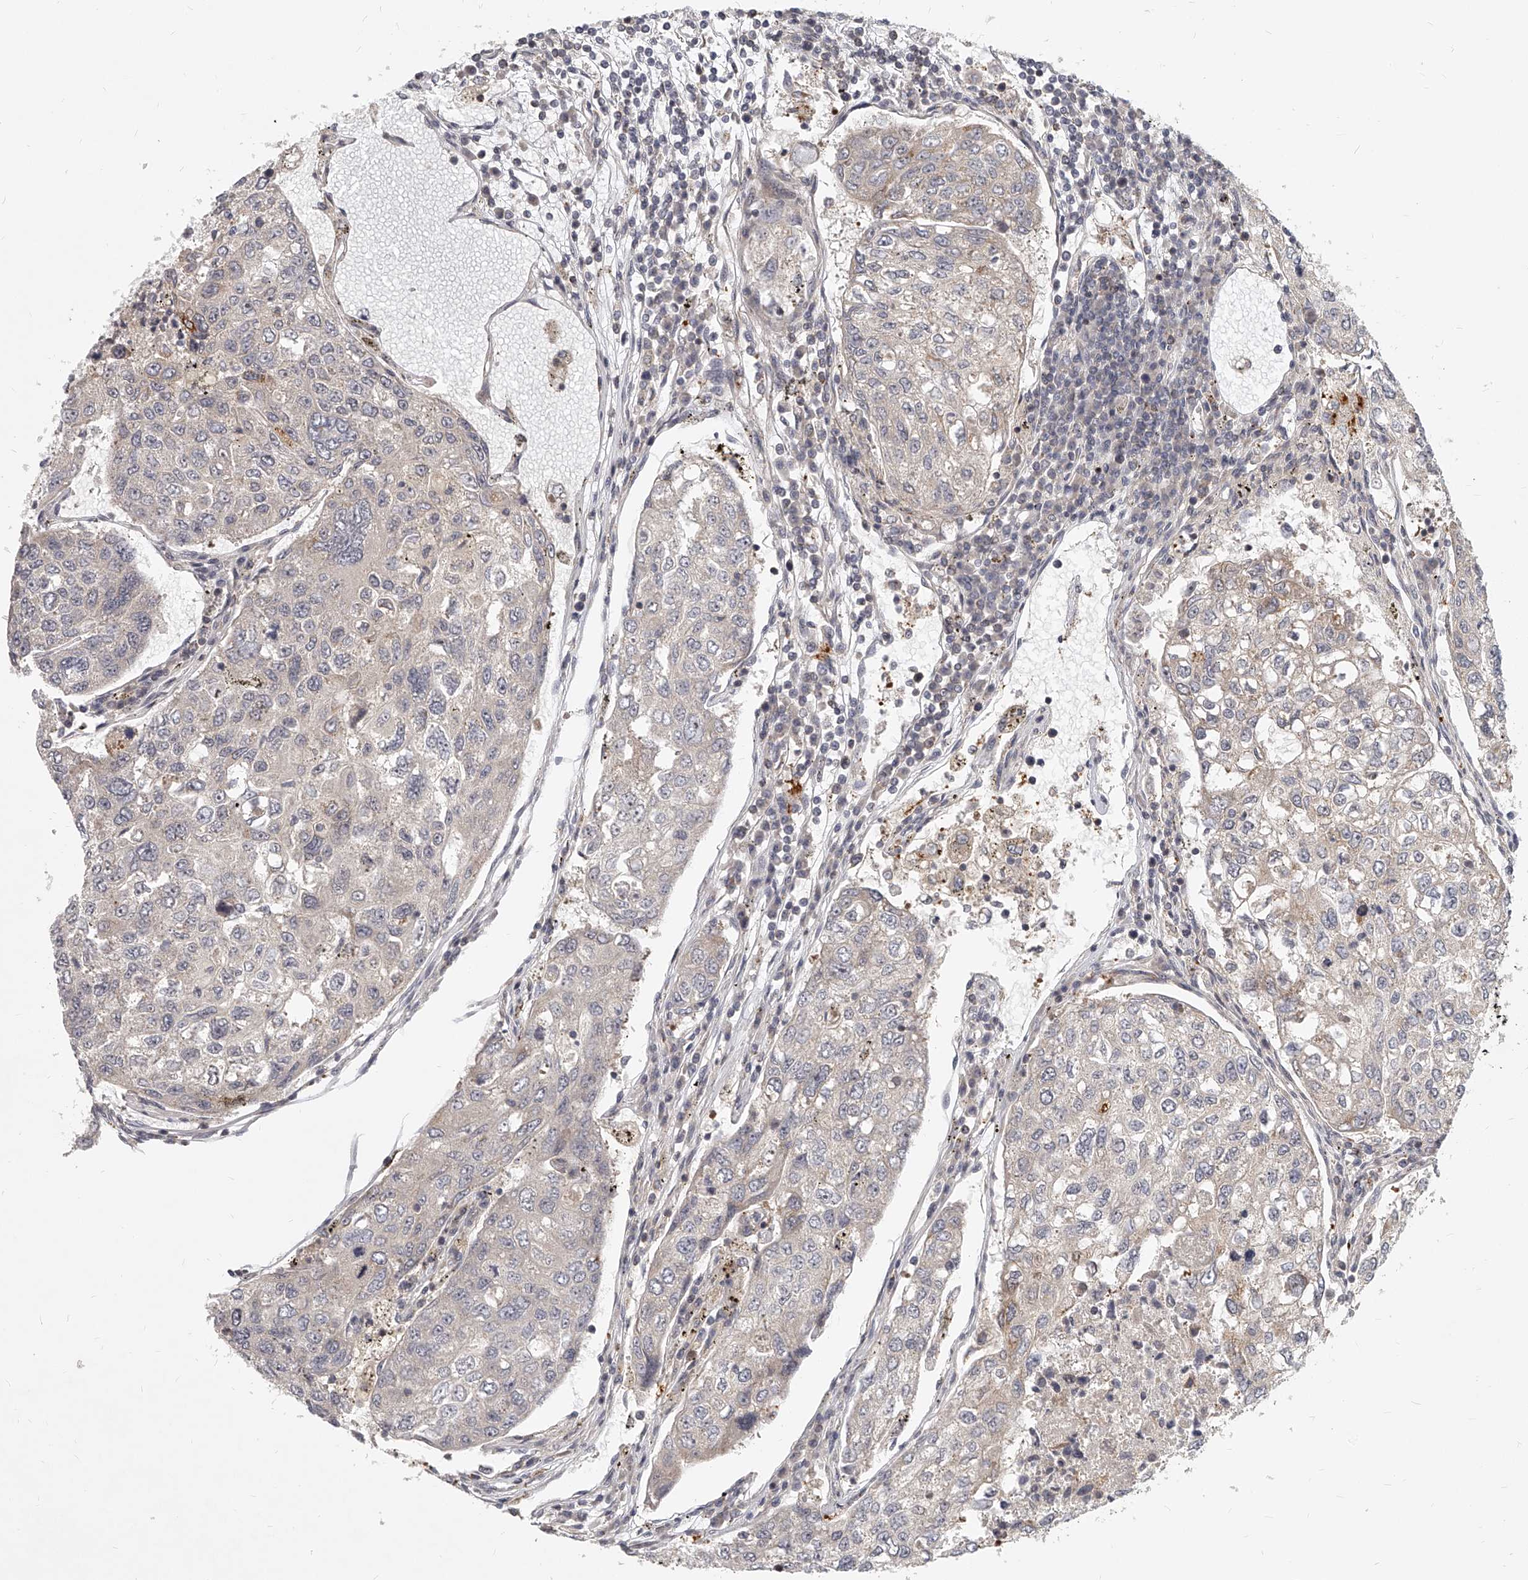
{"staining": {"intensity": "negative", "quantity": "none", "location": "none"}, "tissue": "urothelial cancer", "cell_type": "Tumor cells", "image_type": "cancer", "snomed": [{"axis": "morphology", "description": "Urothelial carcinoma, High grade"}, {"axis": "topography", "description": "Lymph node"}, {"axis": "topography", "description": "Urinary bladder"}], "caption": "Immunohistochemical staining of human urothelial cancer demonstrates no significant staining in tumor cells.", "gene": "SLC37A1", "patient": {"sex": "male", "age": 51}}